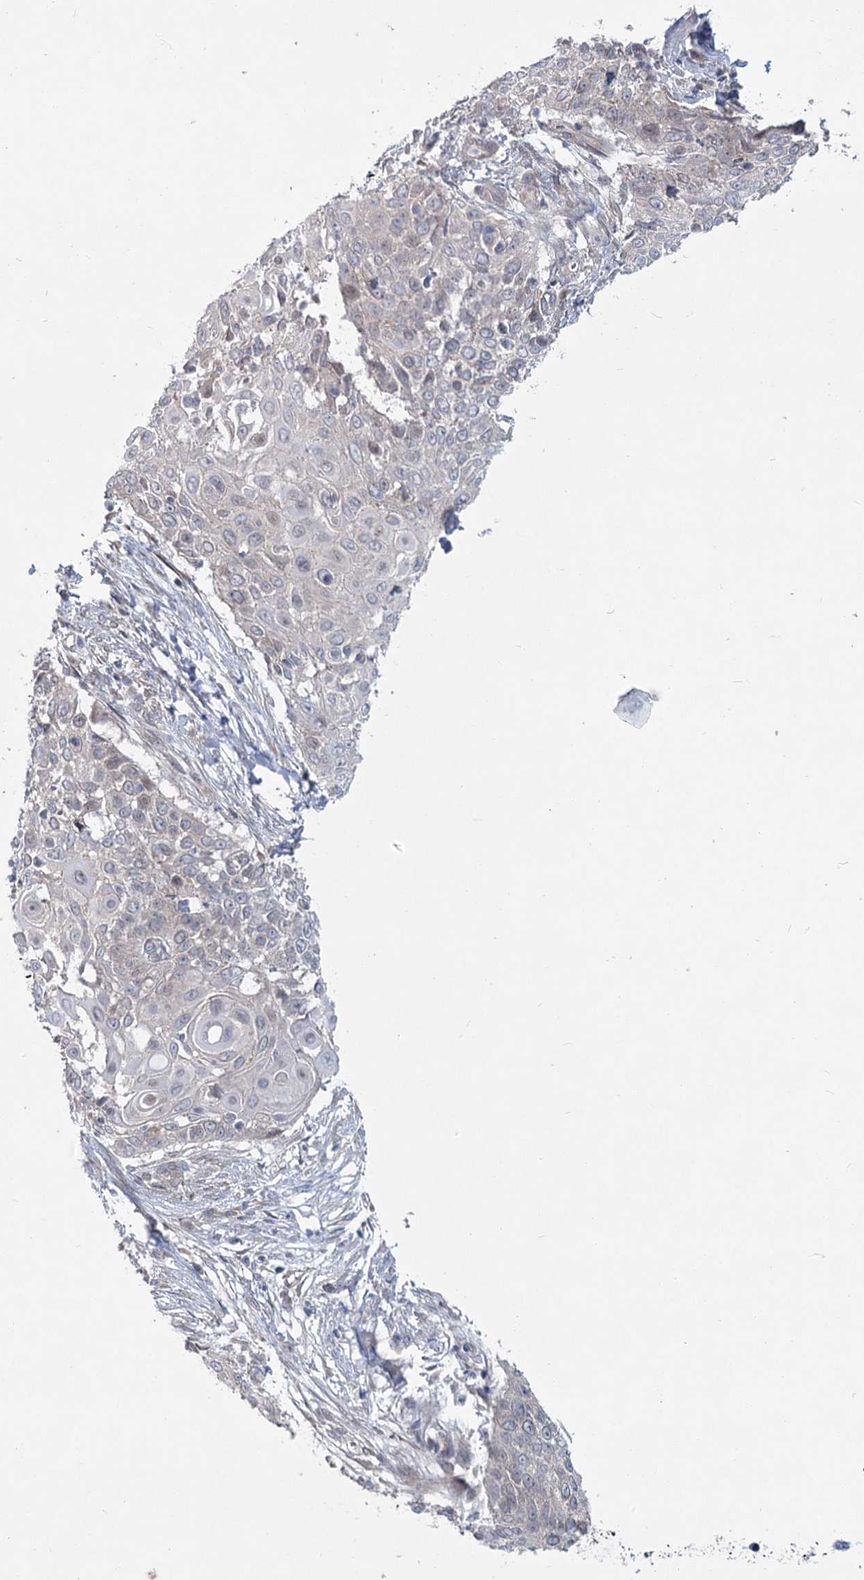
{"staining": {"intensity": "negative", "quantity": "none", "location": "none"}, "tissue": "cervical cancer", "cell_type": "Tumor cells", "image_type": "cancer", "snomed": [{"axis": "morphology", "description": "Squamous cell carcinoma, NOS"}, {"axis": "topography", "description": "Cervix"}], "caption": "This is a micrograph of immunohistochemistry staining of cervical squamous cell carcinoma, which shows no positivity in tumor cells. (Immunohistochemistry (ihc), brightfield microscopy, high magnification).", "gene": "SPINK13", "patient": {"sex": "female", "age": 39}}